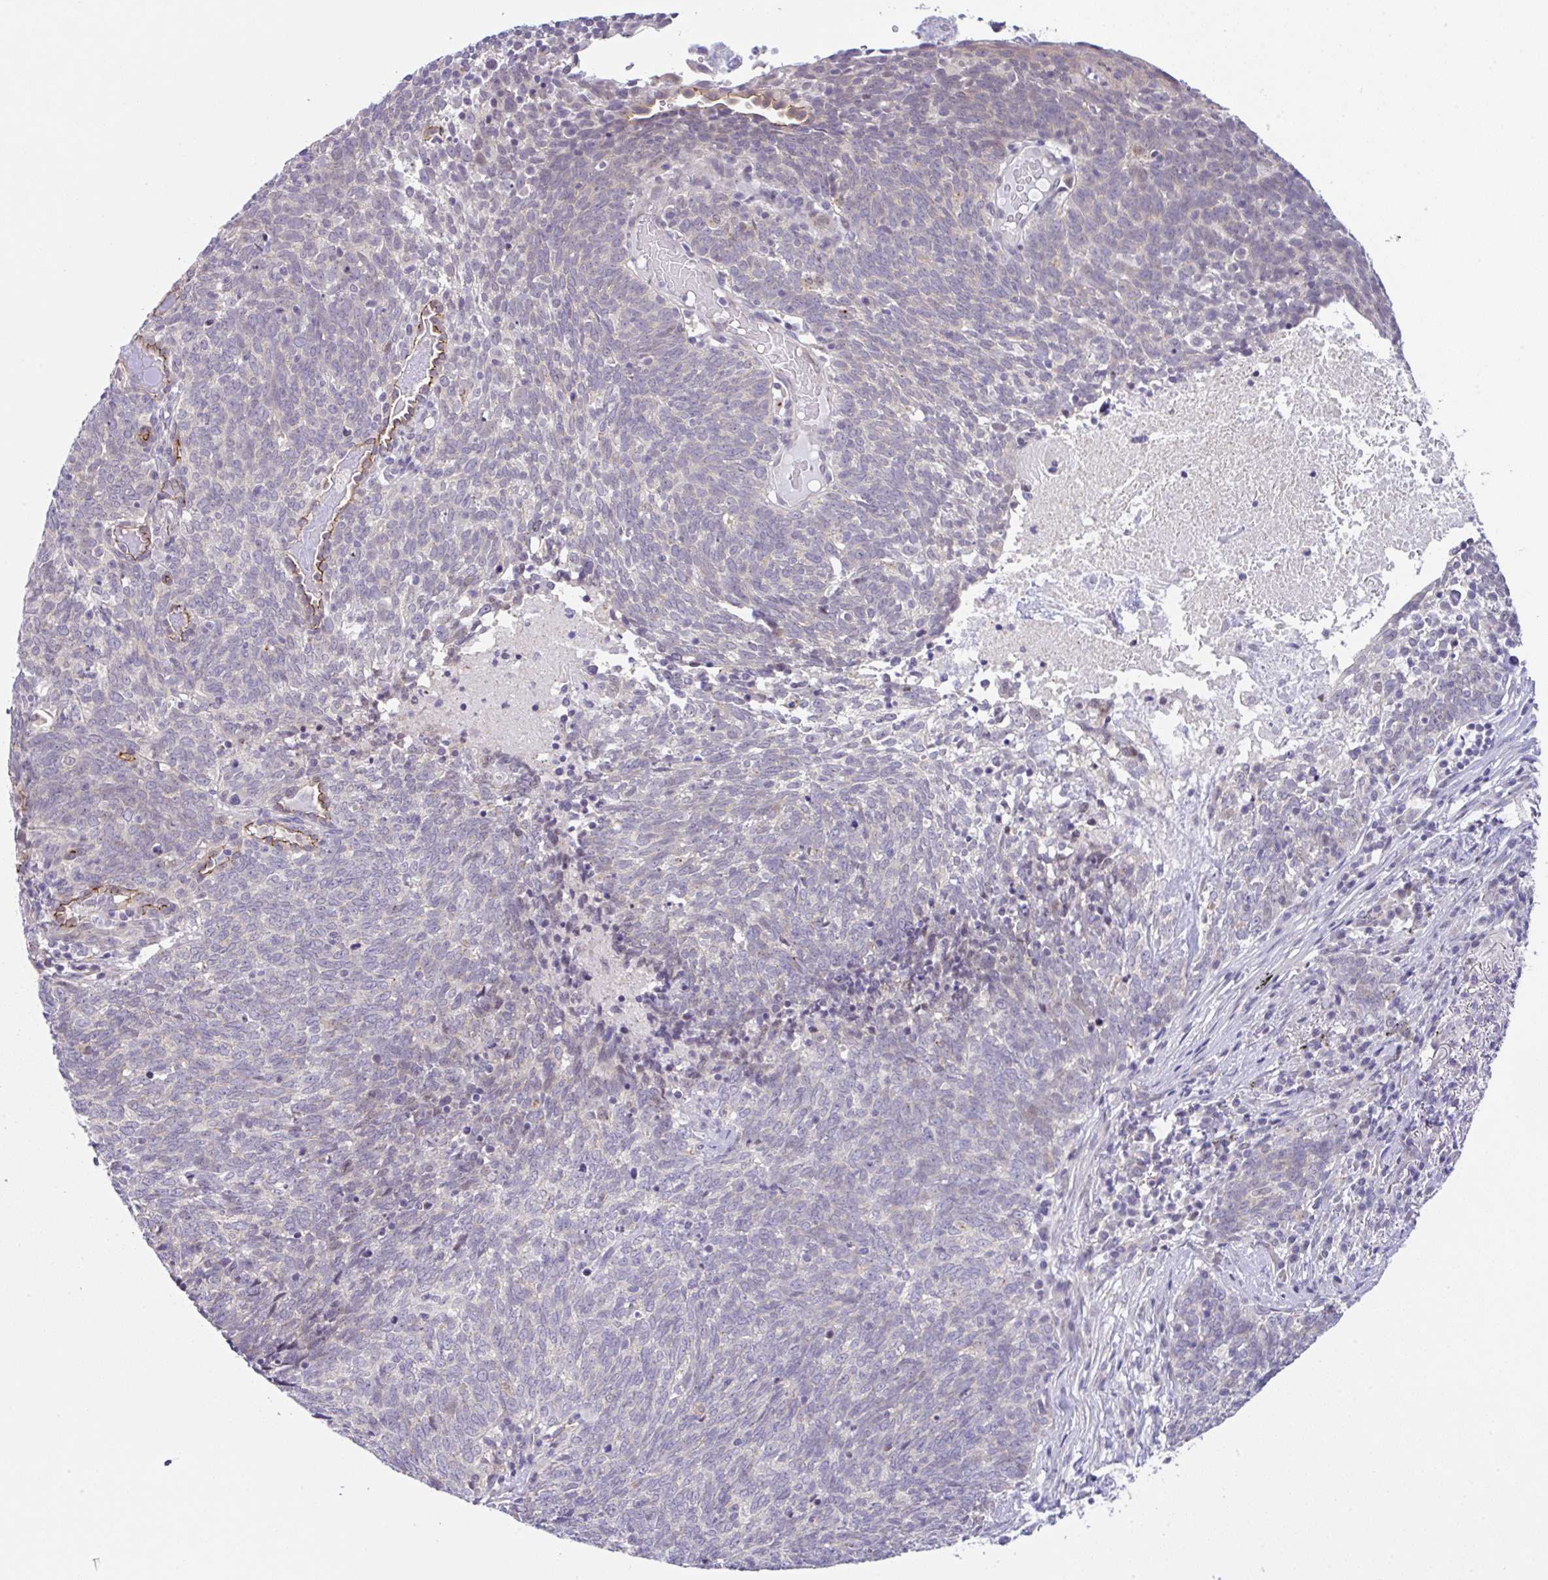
{"staining": {"intensity": "negative", "quantity": "none", "location": "none"}, "tissue": "lung cancer", "cell_type": "Tumor cells", "image_type": "cancer", "snomed": [{"axis": "morphology", "description": "Squamous cell carcinoma, NOS"}, {"axis": "topography", "description": "Lung"}], "caption": "This is an immunohistochemistry image of human squamous cell carcinoma (lung). There is no positivity in tumor cells.", "gene": "CGNL1", "patient": {"sex": "female", "age": 72}}